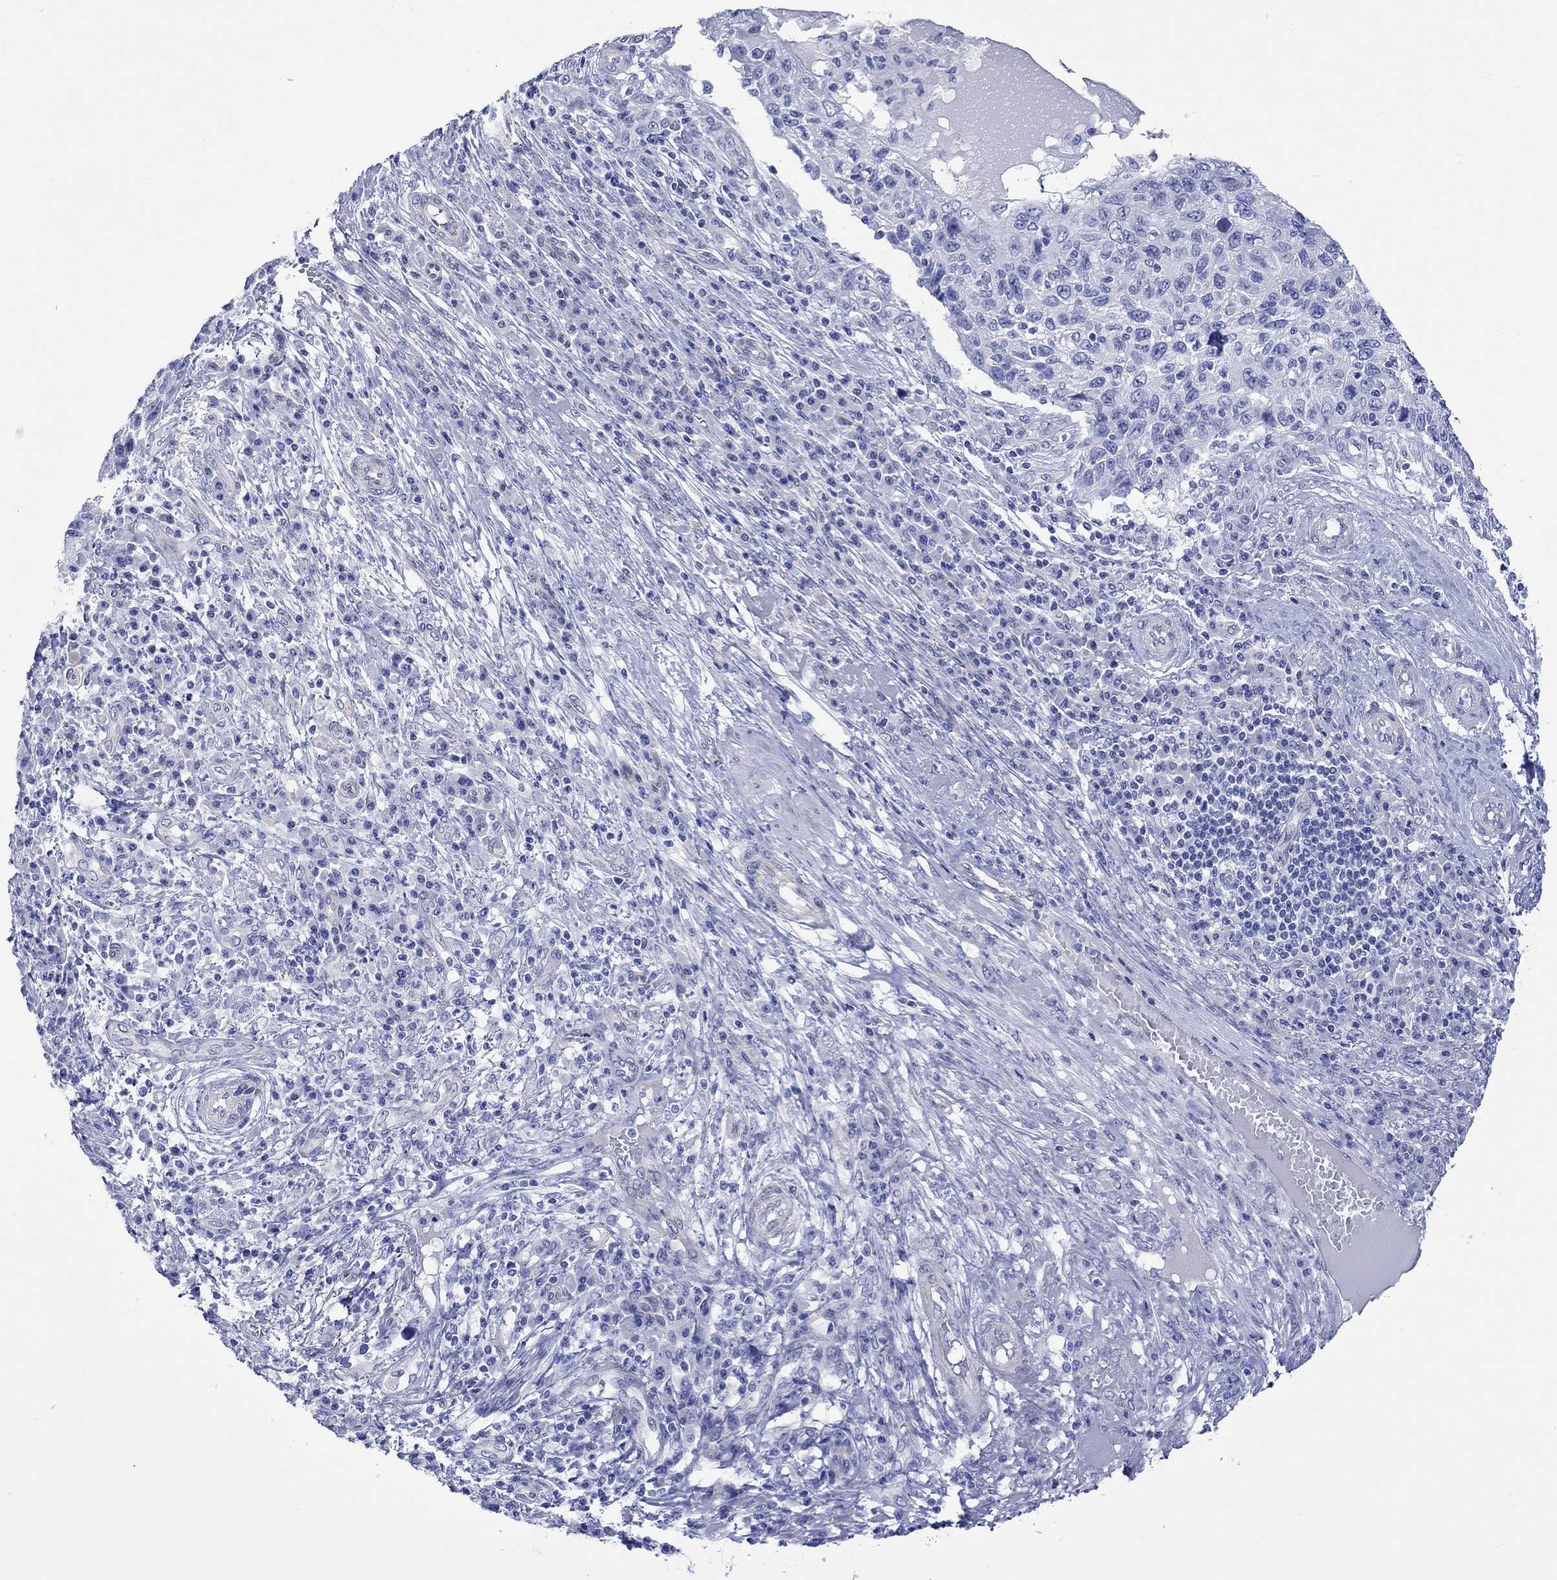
{"staining": {"intensity": "negative", "quantity": "none", "location": "none"}, "tissue": "skin cancer", "cell_type": "Tumor cells", "image_type": "cancer", "snomed": [{"axis": "morphology", "description": "Squamous cell carcinoma, NOS"}, {"axis": "topography", "description": "Skin"}], "caption": "Immunohistochemical staining of human squamous cell carcinoma (skin) reveals no significant positivity in tumor cells.", "gene": "HARBI1", "patient": {"sex": "male", "age": 92}}